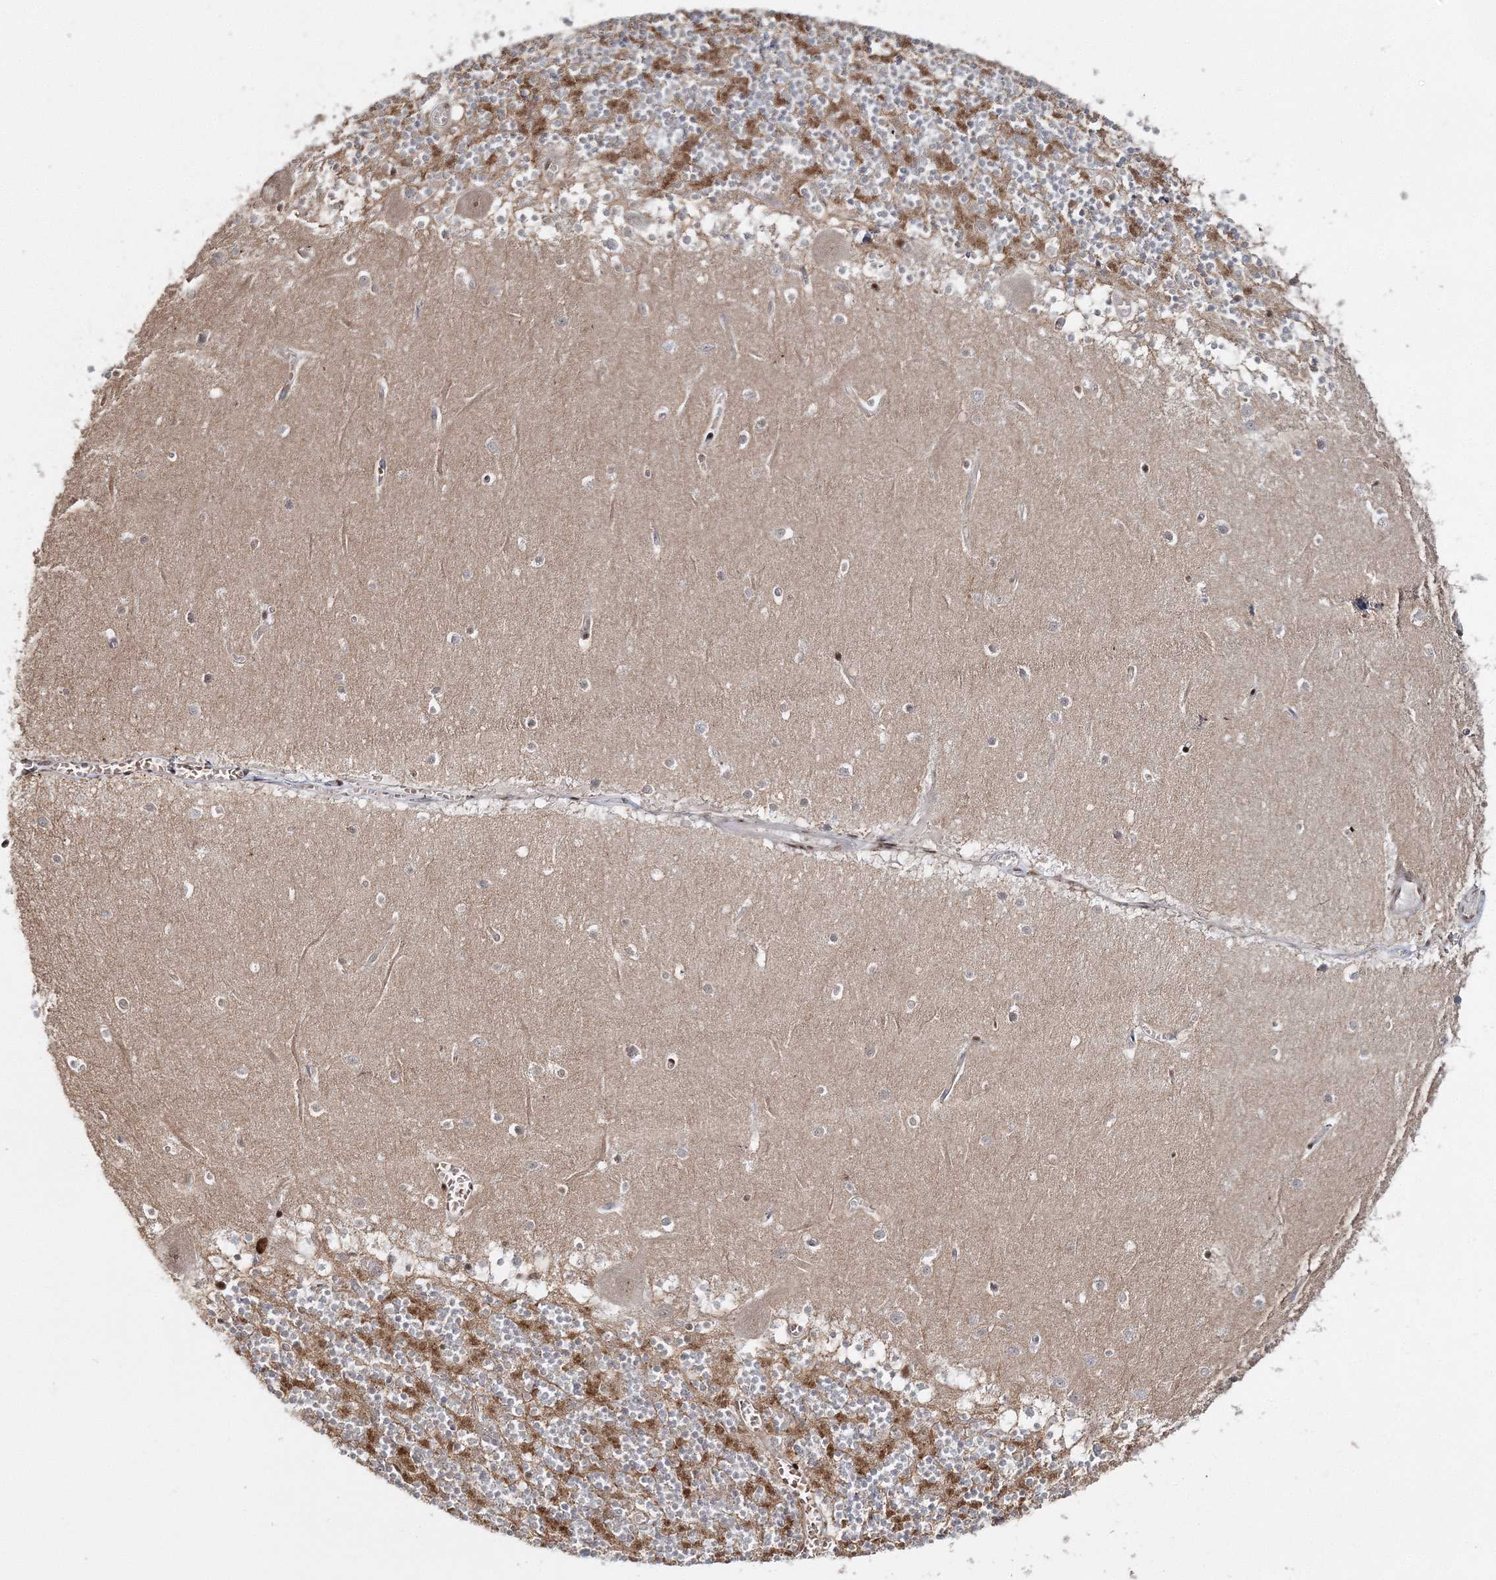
{"staining": {"intensity": "moderate", "quantity": ">75%", "location": "nuclear"}, "tissue": "cerebellum", "cell_type": "Cells in granular layer", "image_type": "normal", "snomed": [{"axis": "morphology", "description": "Normal tissue, NOS"}, {"axis": "topography", "description": "Cerebellum"}], "caption": "This histopathology image shows benign cerebellum stained with IHC to label a protein in brown. The nuclear of cells in granular layer show moderate positivity for the protein. Nuclei are counter-stained blue.", "gene": "ENSG00000290315", "patient": {"sex": "female", "age": 28}}